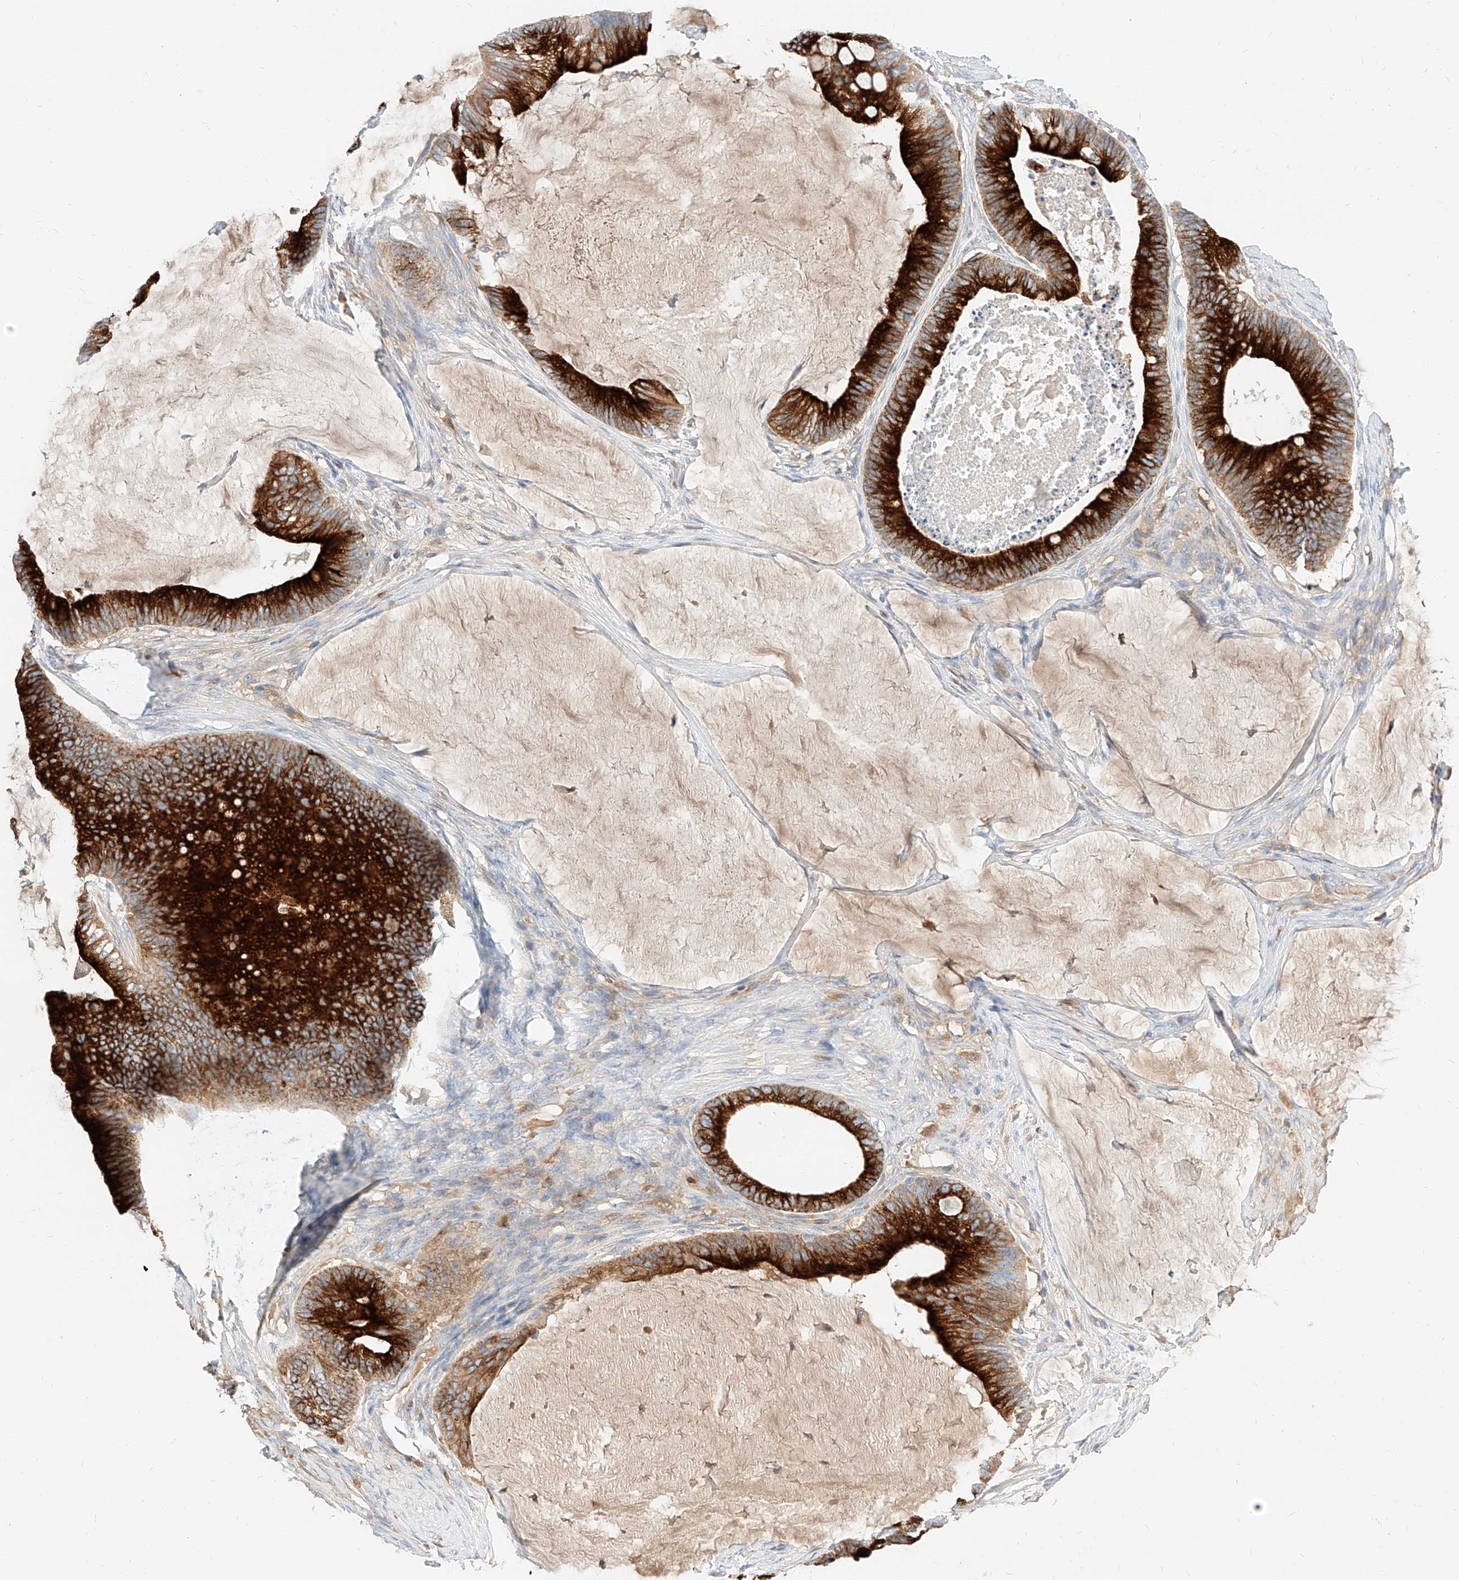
{"staining": {"intensity": "strong", "quantity": ">75%", "location": "cytoplasmic/membranous"}, "tissue": "ovarian cancer", "cell_type": "Tumor cells", "image_type": "cancer", "snomed": [{"axis": "morphology", "description": "Cystadenocarcinoma, mucinous, NOS"}, {"axis": "topography", "description": "Ovary"}], "caption": "Ovarian cancer stained with a protein marker reveals strong staining in tumor cells.", "gene": "MAP7", "patient": {"sex": "female", "age": 61}}